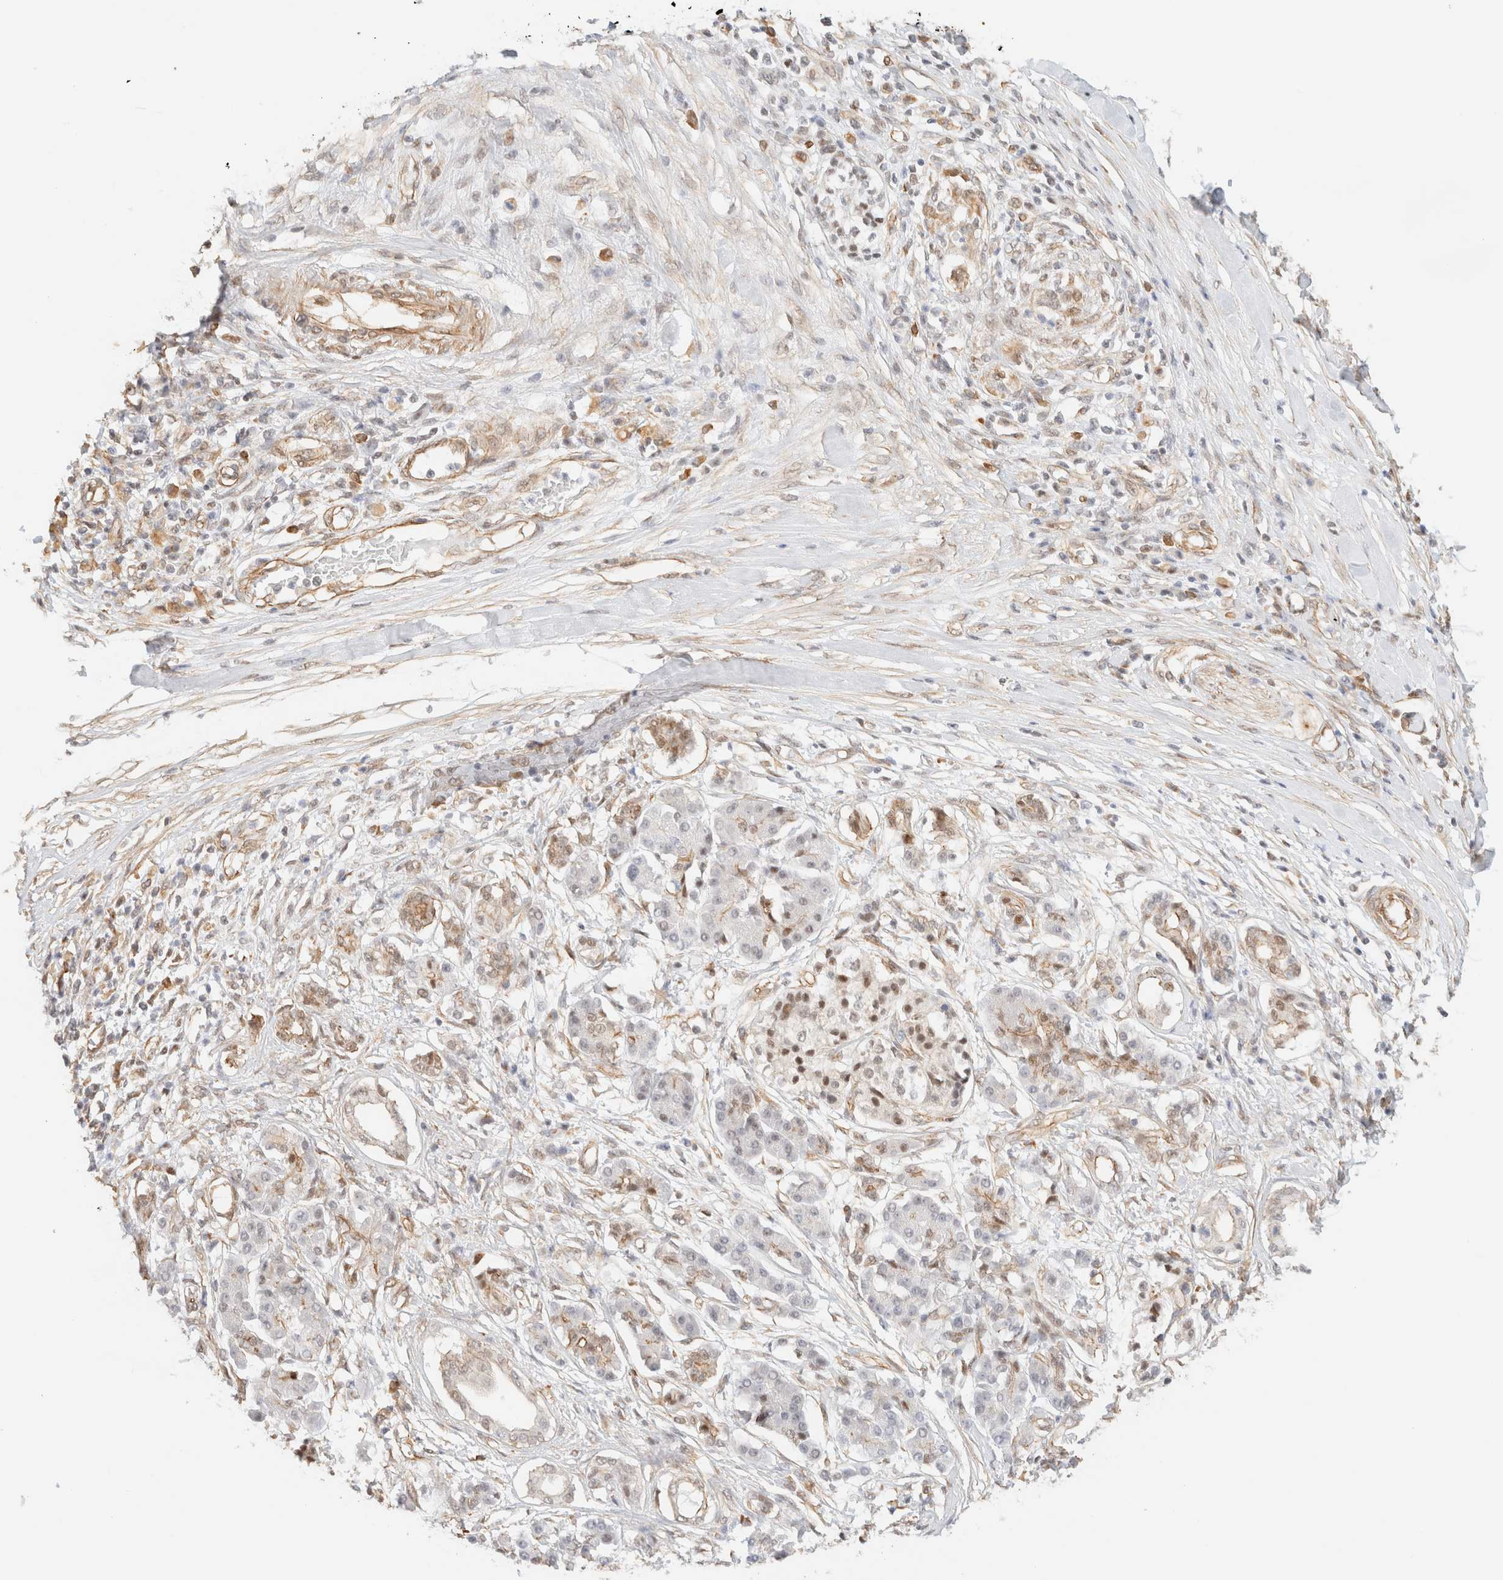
{"staining": {"intensity": "weak", "quantity": "25%-75%", "location": "cytoplasmic/membranous,nuclear"}, "tissue": "pancreatic cancer", "cell_type": "Tumor cells", "image_type": "cancer", "snomed": [{"axis": "morphology", "description": "Adenocarcinoma, NOS"}, {"axis": "topography", "description": "Pancreas"}], "caption": "A brown stain highlights weak cytoplasmic/membranous and nuclear positivity of a protein in pancreatic cancer tumor cells.", "gene": "ARID5A", "patient": {"sex": "female", "age": 56}}